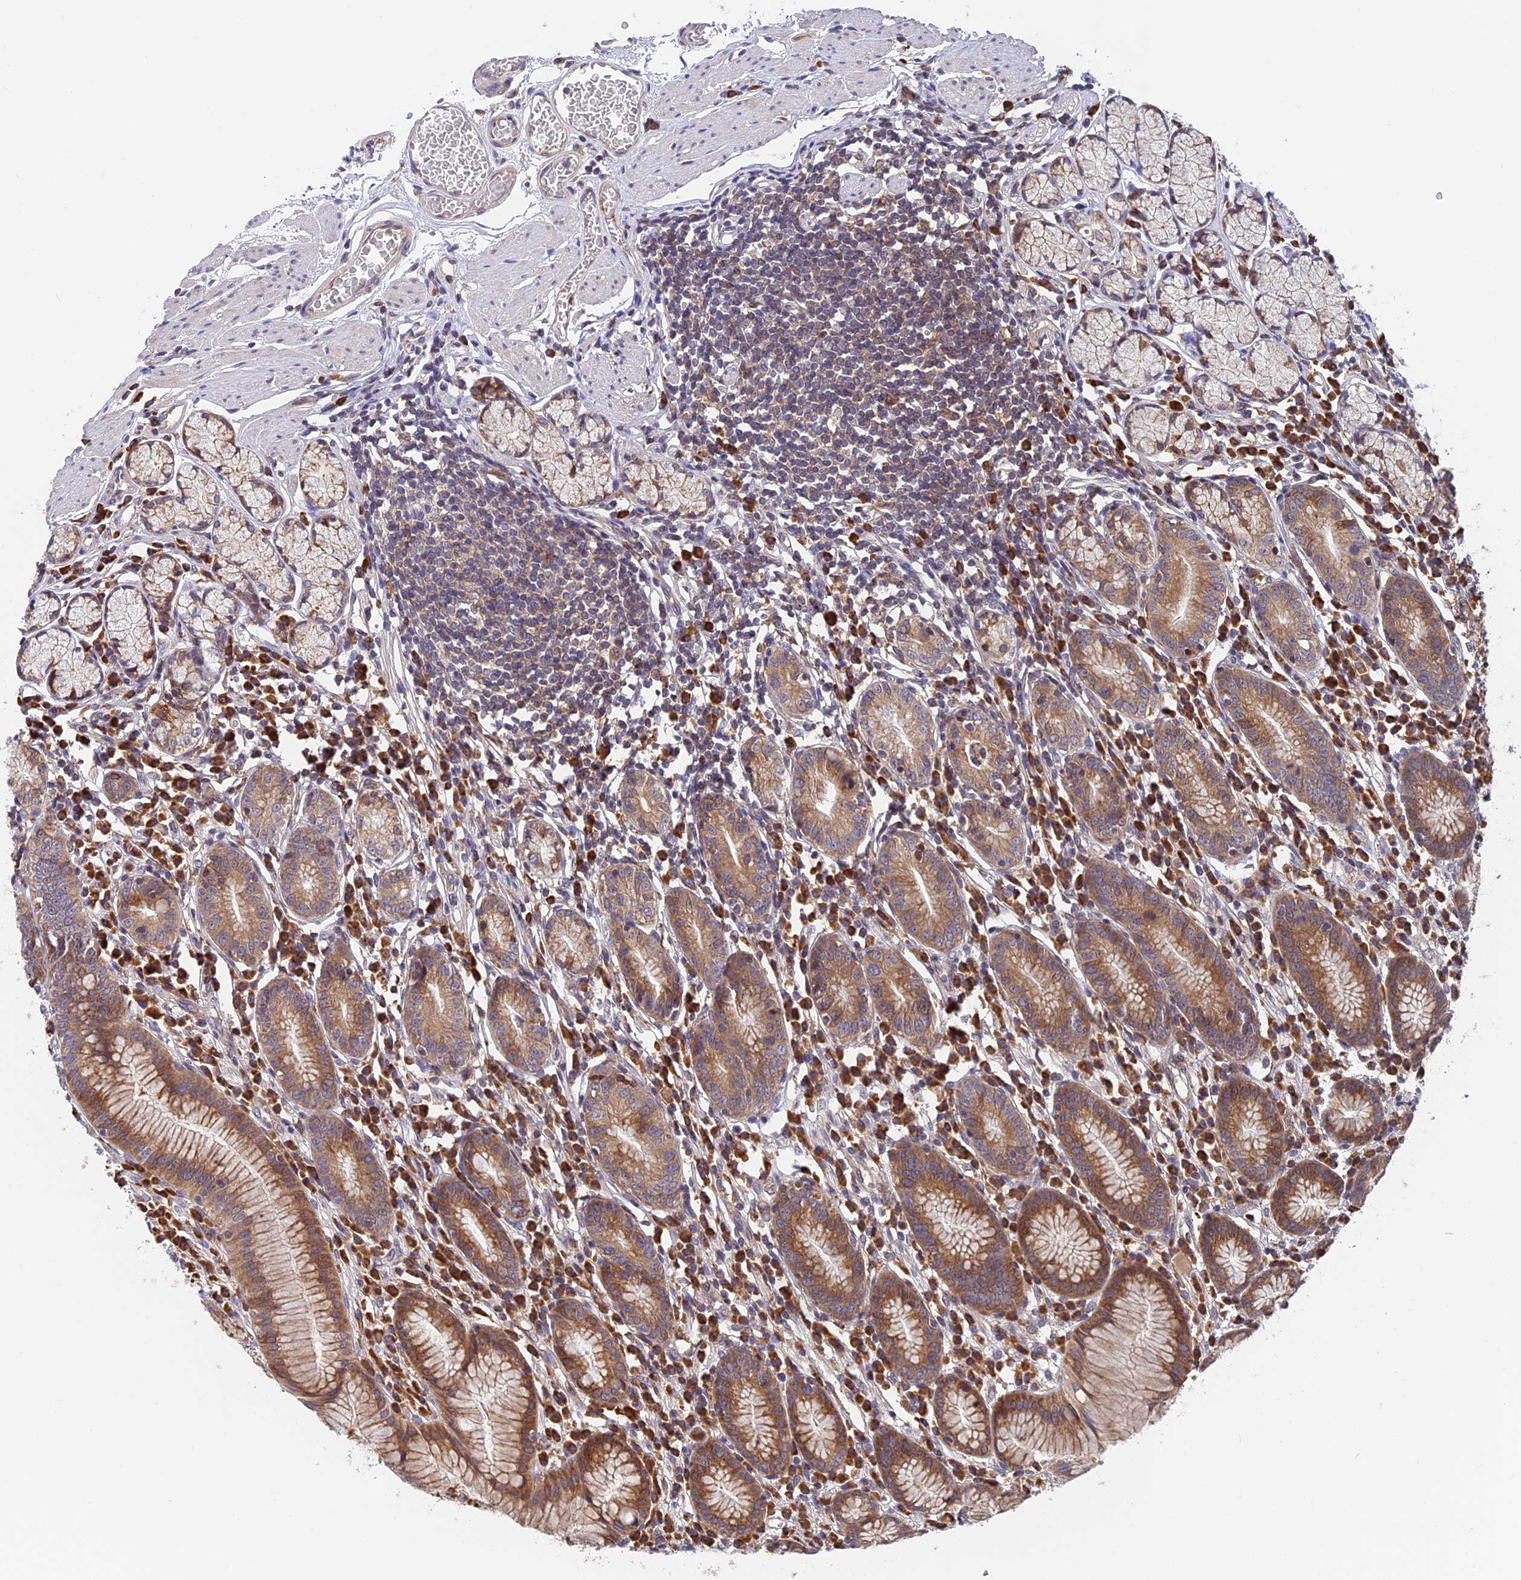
{"staining": {"intensity": "moderate", "quantity": ">75%", "location": "cytoplasmic/membranous"}, "tissue": "stomach", "cell_type": "Glandular cells", "image_type": "normal", "snomed": [{"axis": "morphology", "description": "Normal tissue, NOS"}, {"axis": "topography", "description": "Stomach"}], "caption": "Immunohistochemical staining of normal stomach exhibits moderate cytoplasmic/membranous protein positivity in approximately >75% of glandular cells.", "gene": "IPO5", "patient": {"sex": "male", "age": 55}}